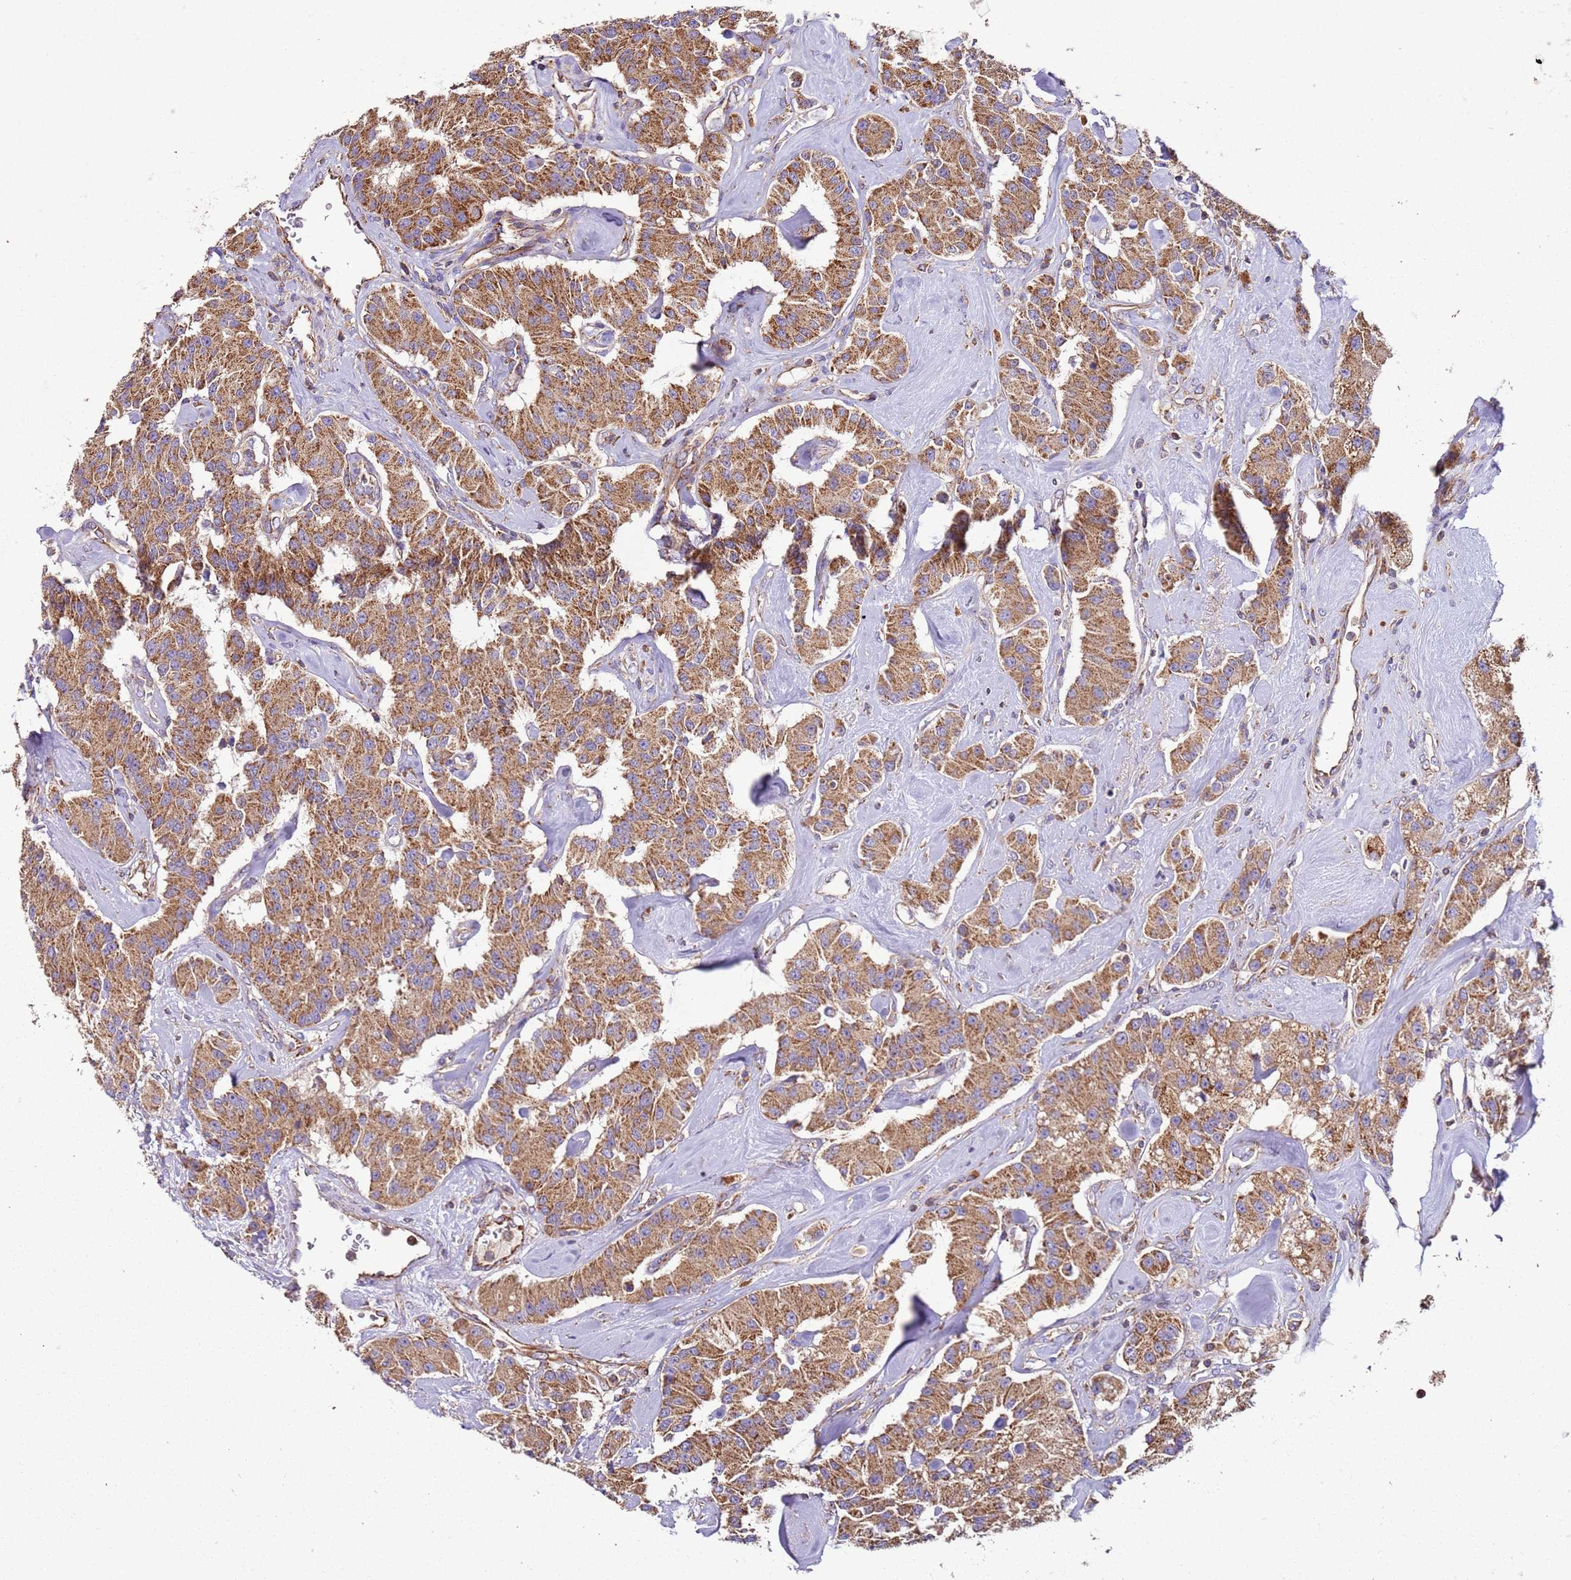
{"staining": {"intensity": "moderate", "quantity": ">75%", "location": "cytoplasmic/membranous"}, "tissue": "carcinoid", "cell_type": "Tumor cells", "image_type": "cancer", "snomed": [{"axis": "morphology", "description": "Carcinoid, malignant, NOS"}, {"axis": "topography", "description": "Pancreas"}], "caption": "Carcinoid (malignant) was stained to show a protein in brown. There is medium levels of moderate cytoplasmic/membranous staining in approximately >75% of tumor cells.", "gene": "RMND5A", "patient": {"sex": "male", "age": 41}}